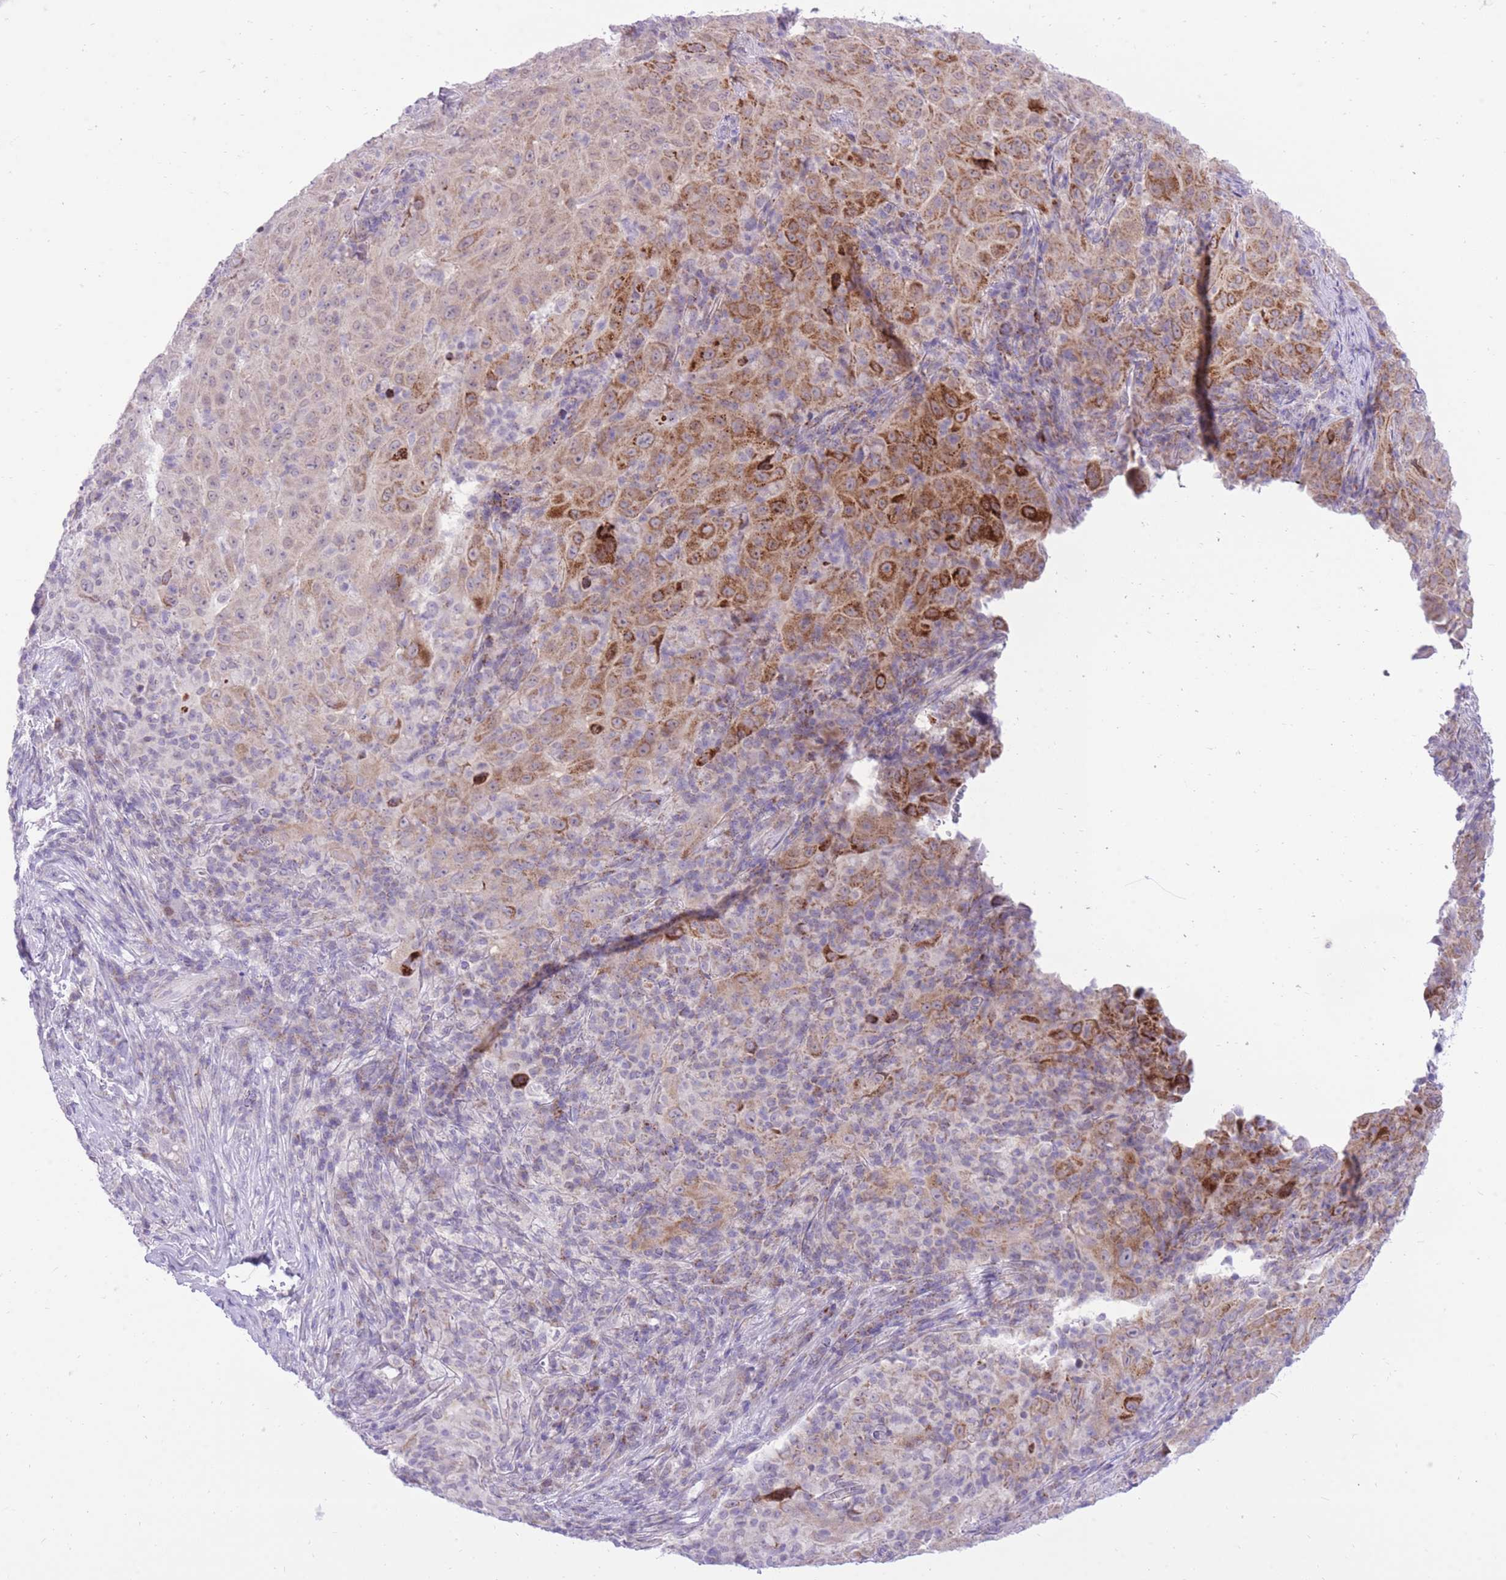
{"staining": {"intensity": "moderate", "quantity": ">75%", "location": "cytoplasmic/membranous"}, "tissue": "pancreatic cancer", "cell_type": "Tumor cells", "image_type": "cancer", "snomed": [{"axis": "morphology", "description": "Adenocarcinoma, NOS"}, {"axis": "topography", "description": "Pancreas"}], "caption": "Immunohistochemical staining of pancreatic cancer displays medium levels of moderate cytoplasmic/membranous positivity in approximately >75% of tumor cells. The protein is shown in brown color, while the nuclei are stained blue.", "gene": "DENND2D", "patient": {"sex": "male", "age": 63}}